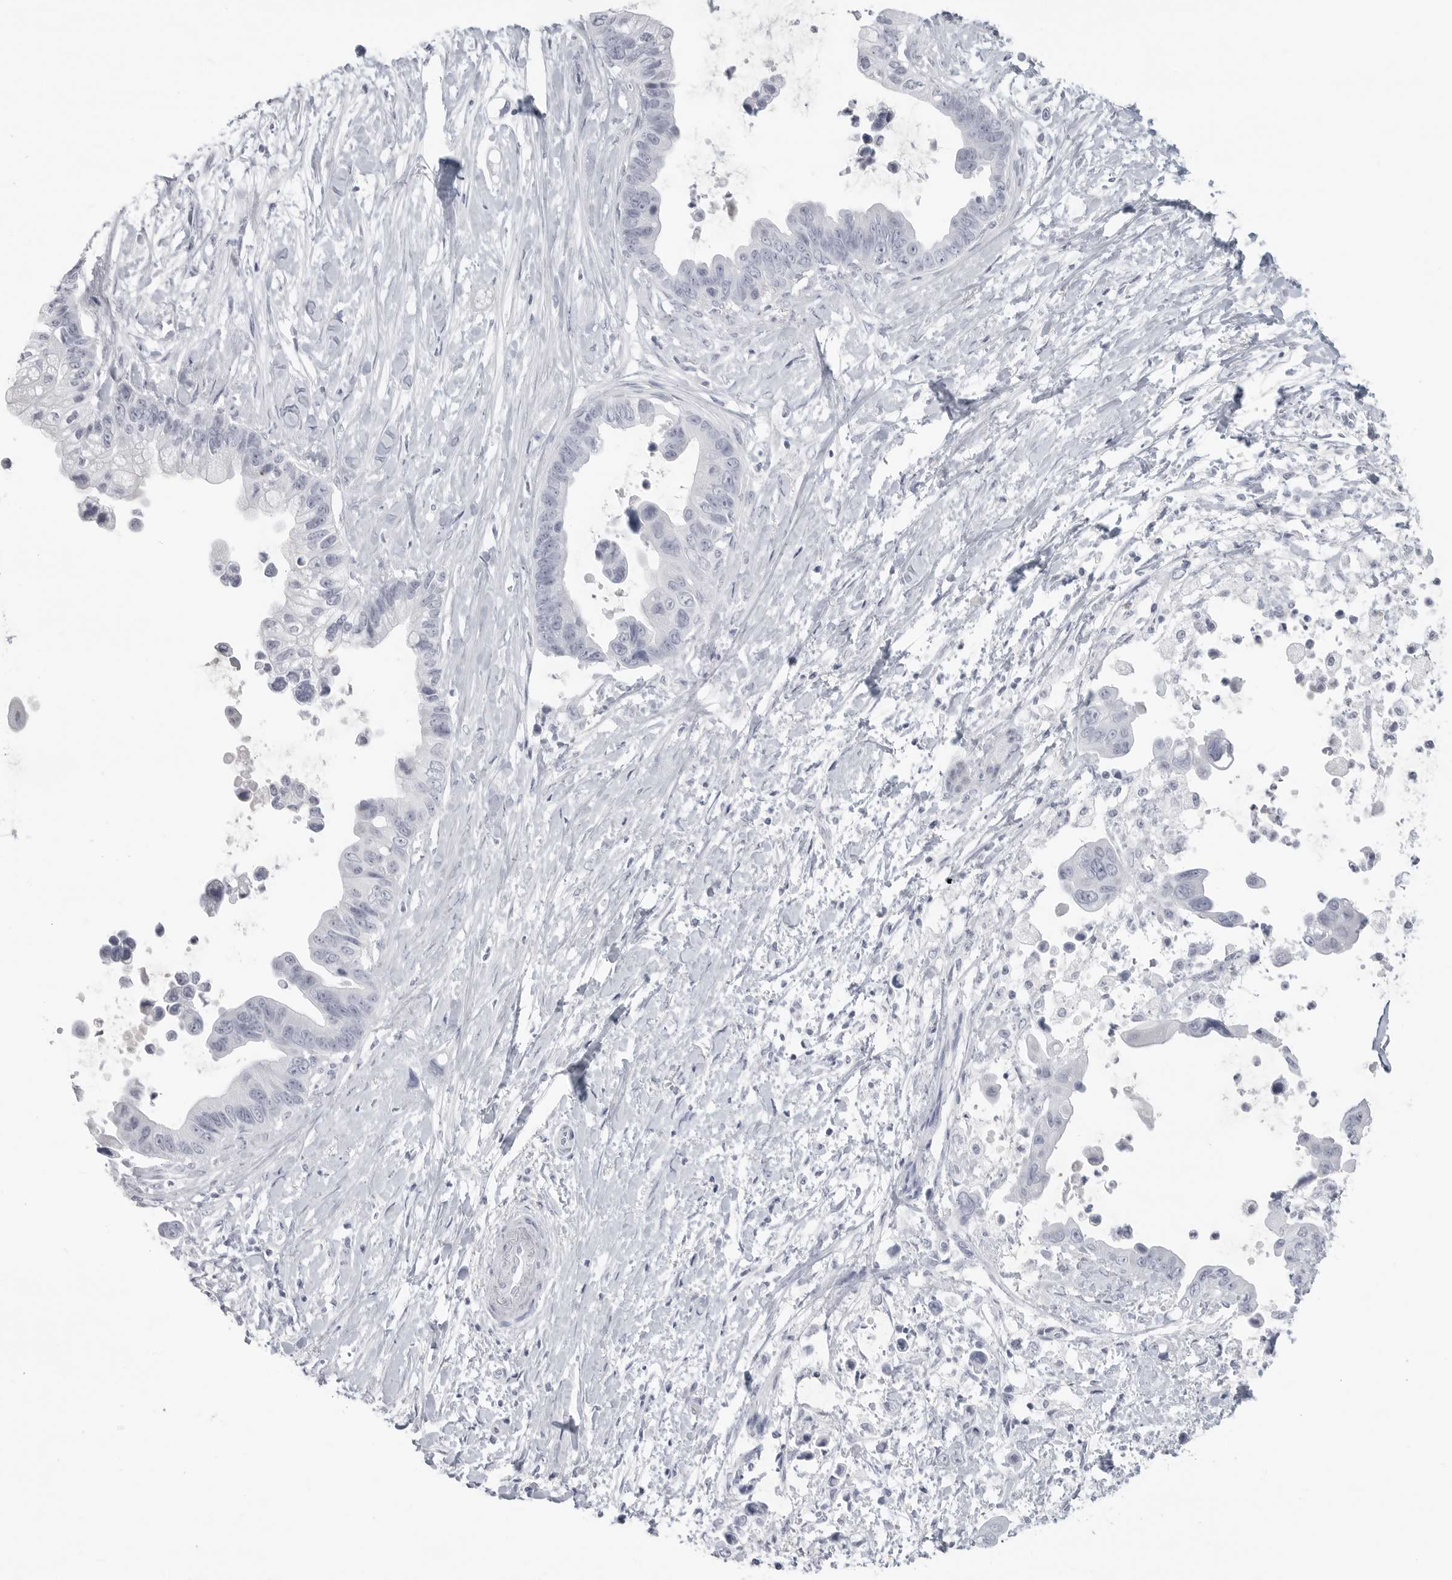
{"staining": {"intensity": "negative", "quantity": "none", "location": "none"}, "tissue": "pancreatic cancer", "cell_type": "Tumor cells", "image_type": "cancer", "snomed": [{"axis": "morphology", "description": "Adenocarcinoma, NOS"}, {"axis": "topography", "description": "Pancreas"}], "caption": "The photomicrograph shows no staining of tumor cells in adenocarcinoma (pancreatic).", "gene": "LY6D", "patient": {"sex": "female", "age": 72}}